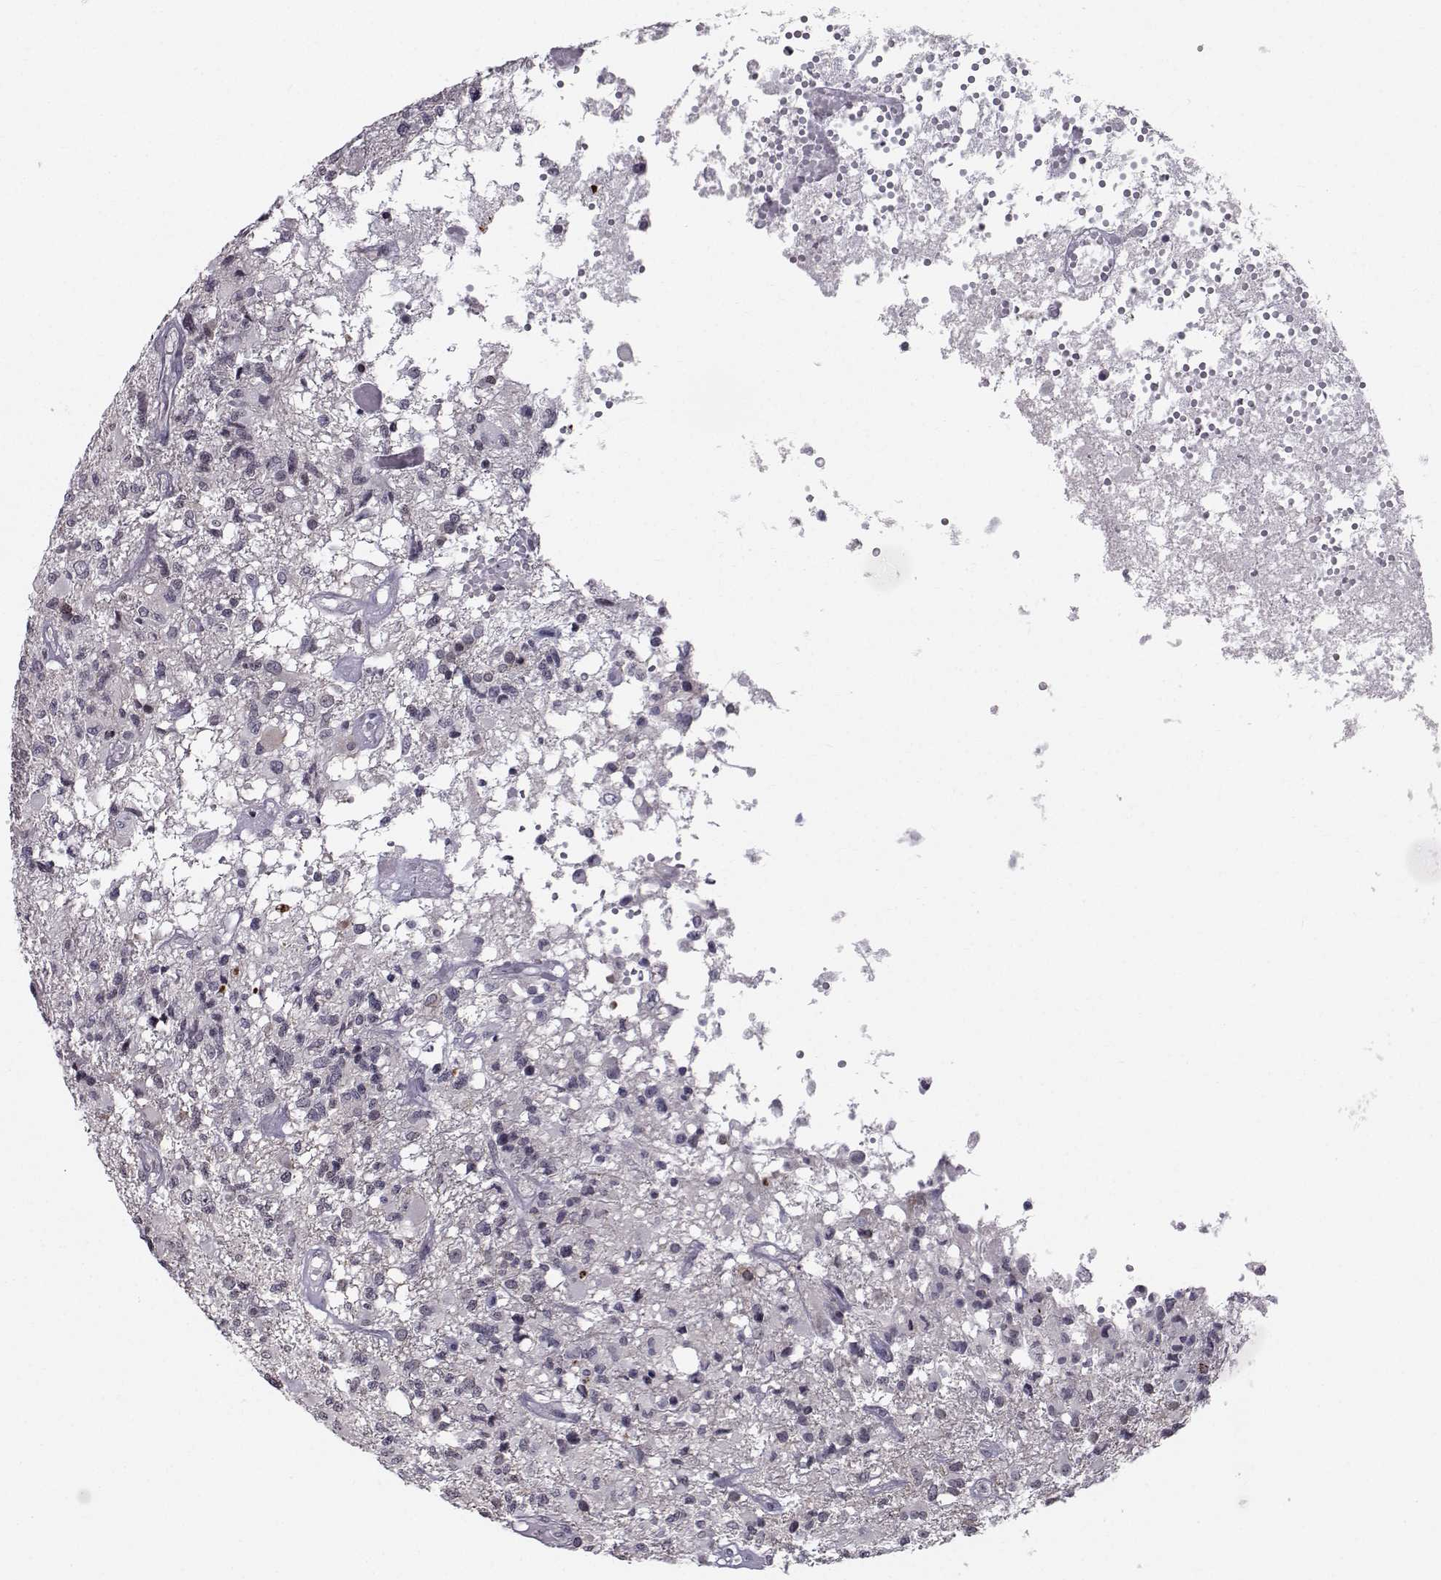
{"staining": {"intensity": "negative", "quantity": "none", "location": "none"}, "tissue": "glioma", "cell_type": "Tumor cells", "image_type": "cancer", "snomed": [{"axis": "morphology", "description": "Glioma, malignant, High grade"}, {"axis": "topography", "description": "Brain"}], "caption": "Tumor cells show no significant expression in glioma.", "gene": "MARCHF4", "patient": {"sex": "female", "age": 63}}